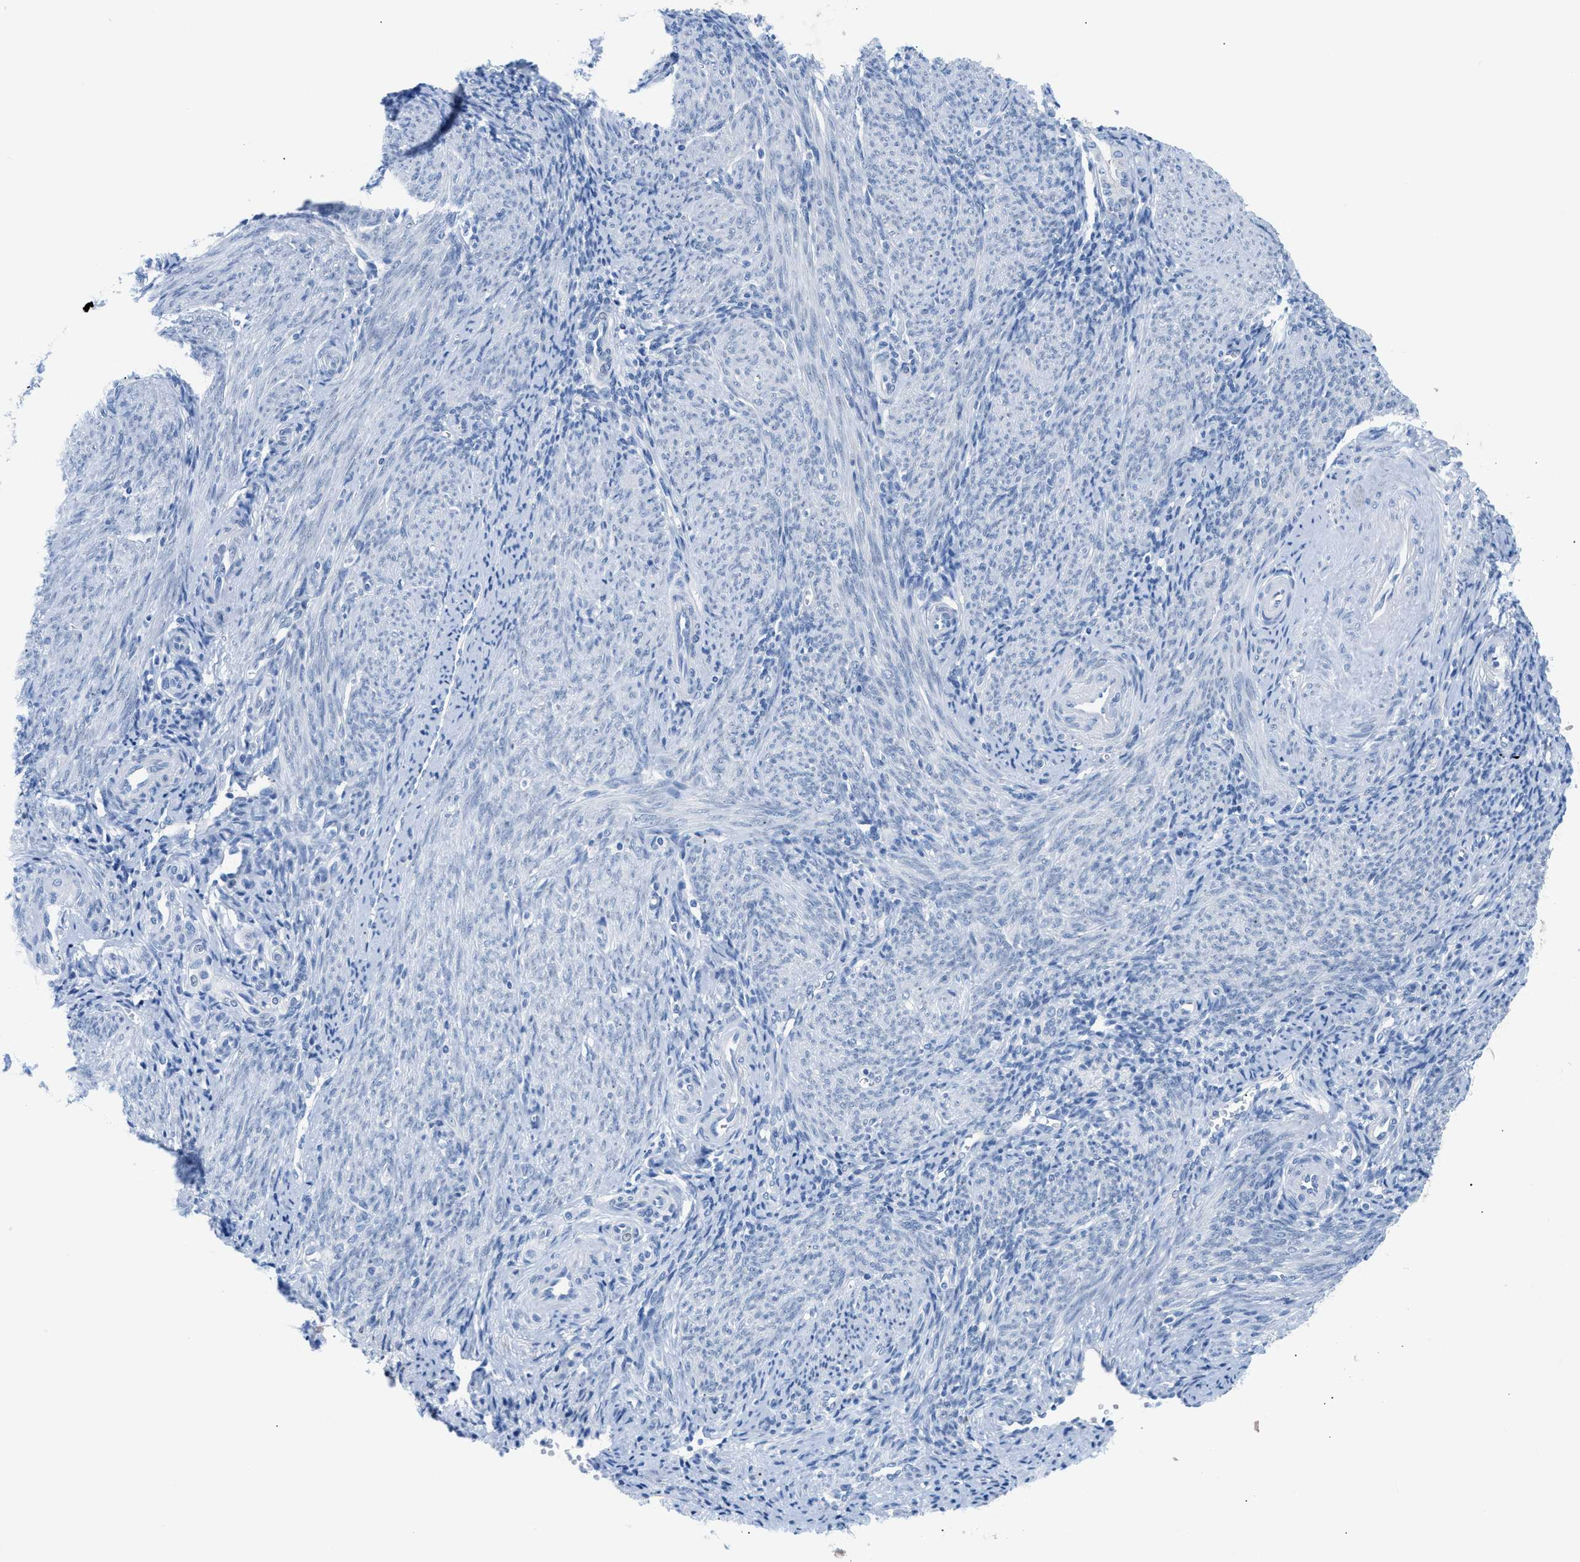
{"staining": {"intensity": "negative", "quantity": "none", "location": "none"}, "tissue": "endometrium", "cell_type": "Cells in endometrial stroma", "image_type": "normal", "snomed": [{"axis": "morphology", "description": "Normal tissue, NOS"}, {"axis": "topography", "description": "Endometrium"}], "caption": "High magnification brightfield microscopy of unremarkable endometrium stained with DAB (3,3'-diaminobenzidine) (brown) and counterstained with hematoxylin (blue): cells in endometrial stroma show no significant staining. (Brightfield microscopy of DAB (3,3'-diaminobenzidine) immunohistochemistry at high magnification).", "gene": "FDCSP", "patient": {"sex": "female", "age": 50}}